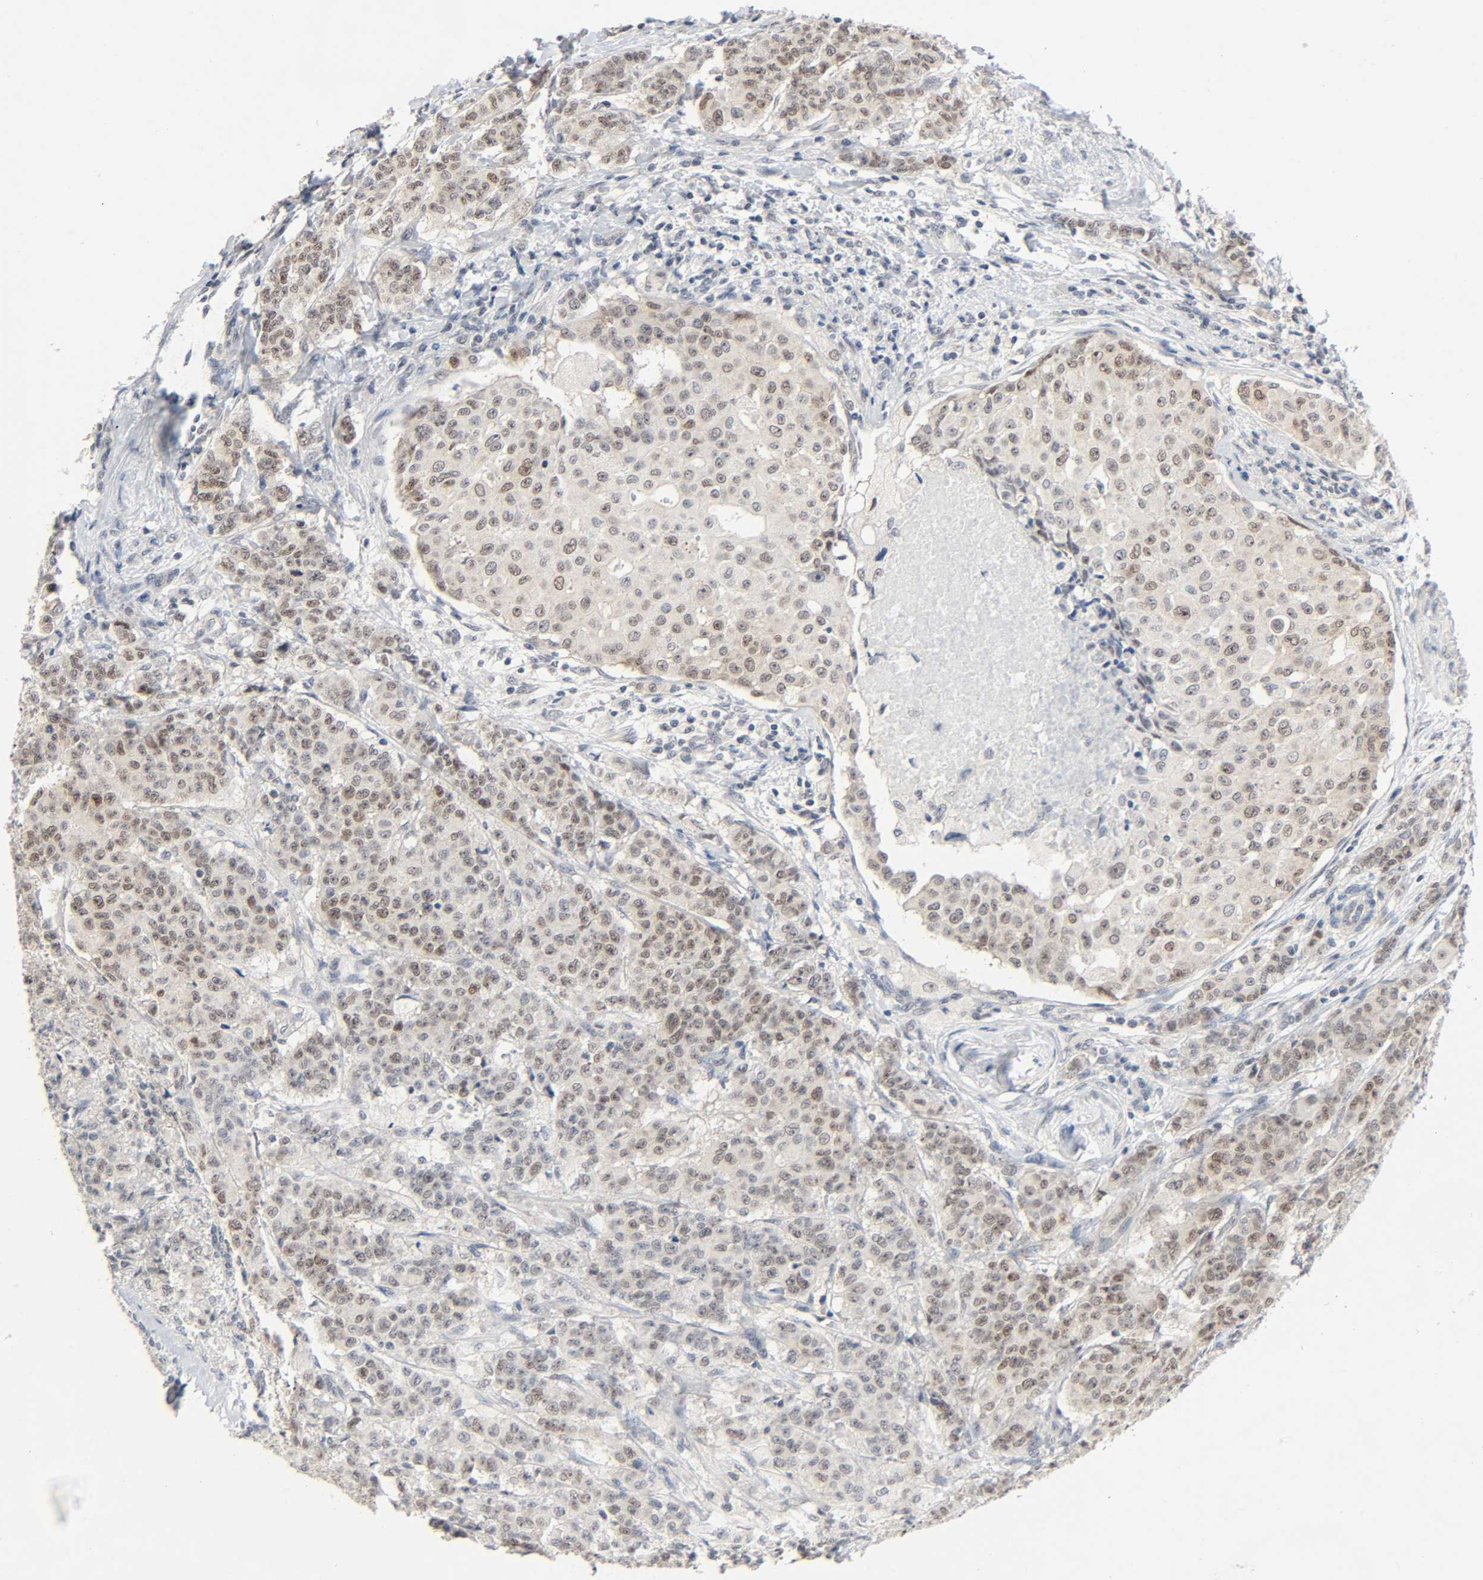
{"staining": {"intensity": "weak", "quantity": ">75%", "location": "cytoplasmic/membranous,nuclear"}, "tissue": "breast cancer", "cell_type": "Tumor cells", "image_type": "cancer", "snomed": [{"axis": "morphology", "description": "Duct carcinoma"}, {"axis": "topography", "description": "Breast"}], "caption": "IHC of human breast cancer shows low levels of weak cytoplasmic/membranous and nuclear staining in approximately >75% of tumor cells.", "gene": "MAPKAPK5", "patient": {"sex": "female", "age": 40}}